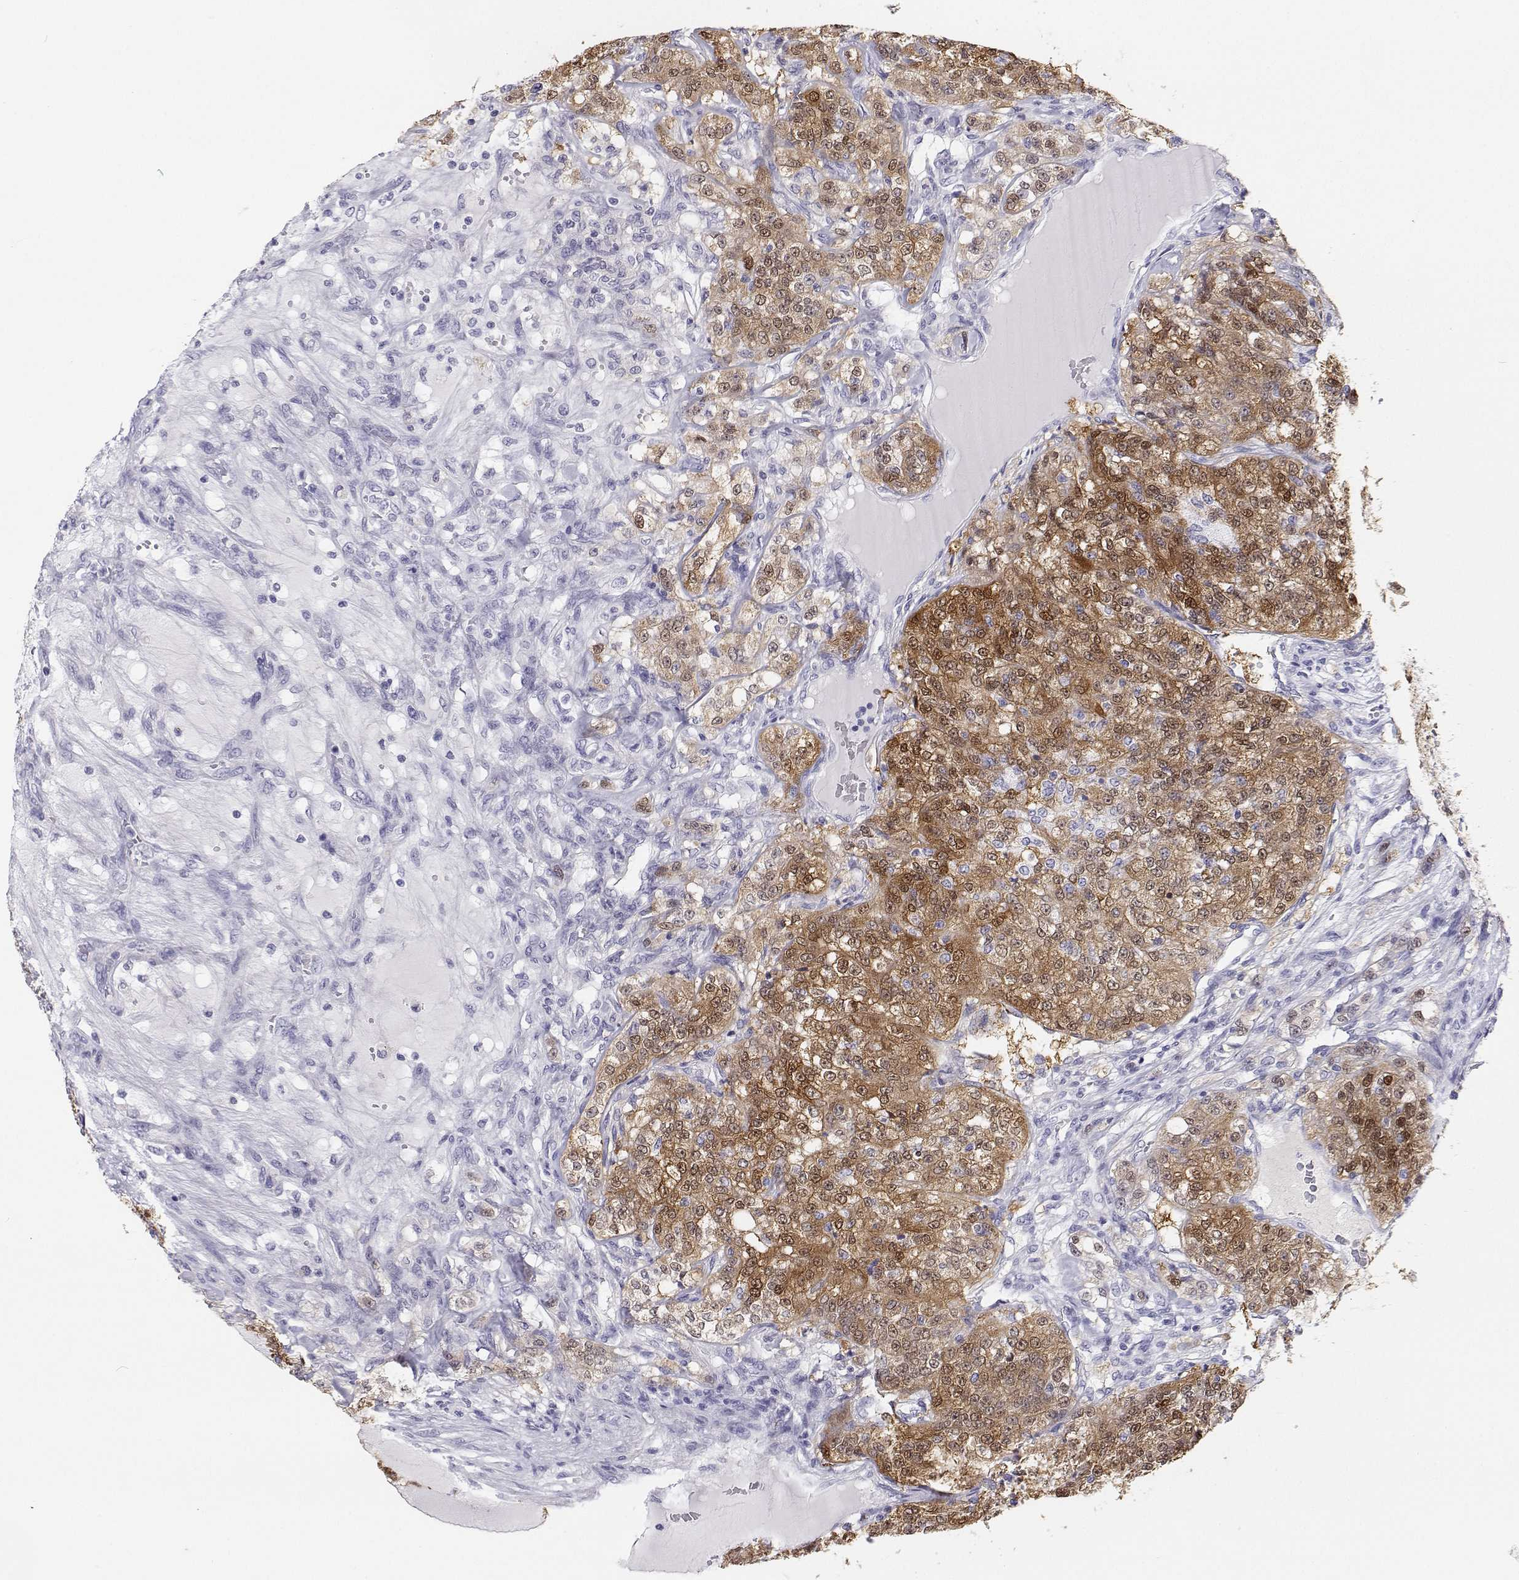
{"staining": {"intensity": "moderate", "quantity": ">75%", "location": "cytoplasmic/membranous,nuclear"}, "tissue": "renal cancer", "cell_type": "Tumor cells", "image_type": "cancer", "snomed": [{"axis": "morphology", "description": "Adenocarcinoma, NOS"}, {"axis": "topography", "description": "Kidney"}], "caption": "Immunohistochemical staining of renal cancer demonstrates medium levels of moderate cytoplasmic/membranous and nuclear positivity in approximately >75% of tumor cells. The staining was performed using DAB (3,3'-diaminobenzidine) to visualize the protein expression in brown, while the nuclei were stained in blue with hematoxylin (Magnification: 20x).", "gene": "BHMT", "patient": {"sex": "female", "age": 63}}